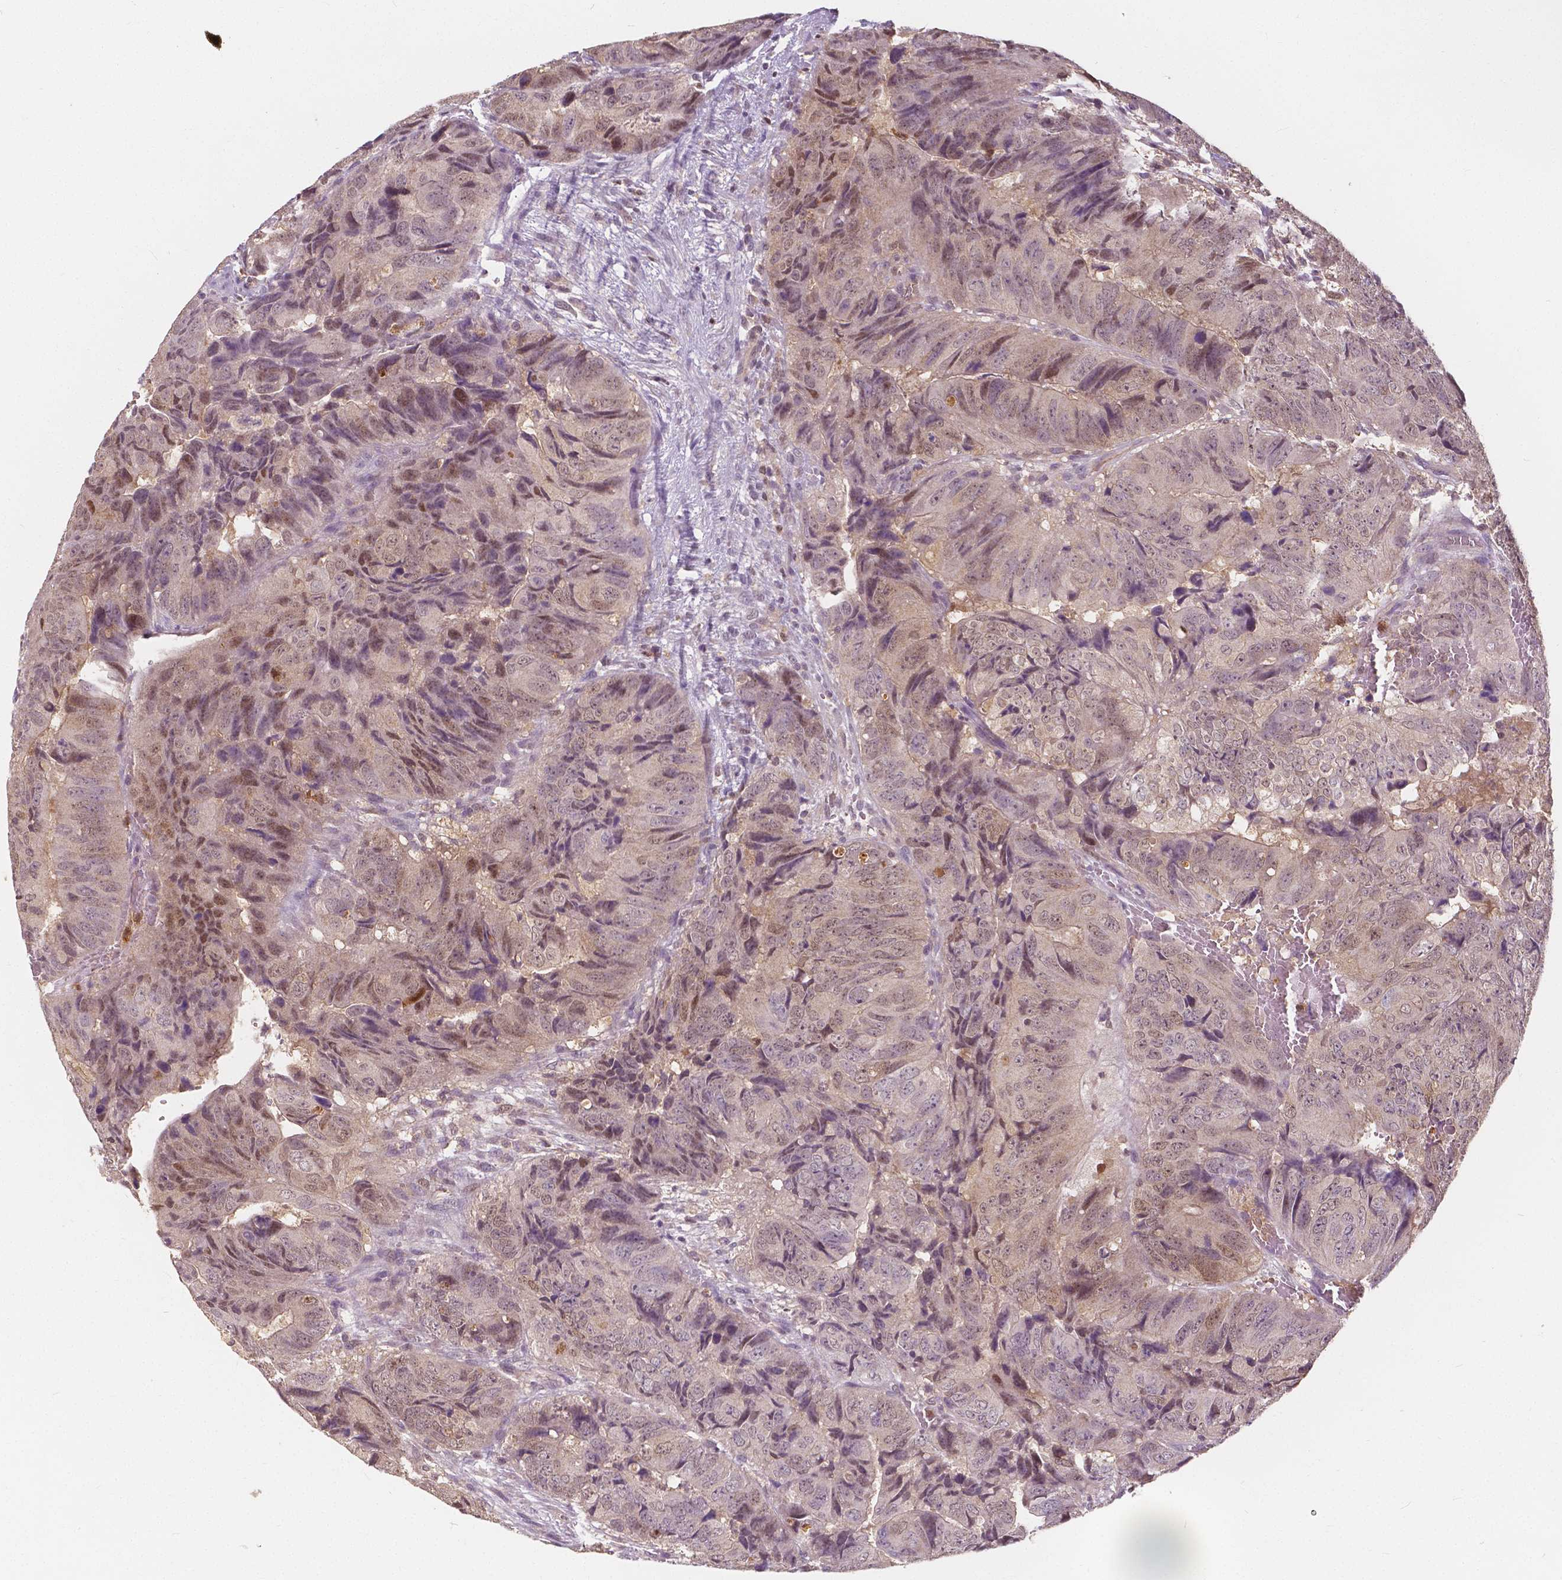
{"staining": {"intensity": "moderate", "quantity": "<25%", "location": "nuclear"}, "tissue": "colorectal cancer", "cell_type": "Tumor cells", "image_type": "cancer", "snomed": [{"axis": "morphology", "description": "Adenocarcinoma, NOS"}, {"axis": "topography", "description": "Colon"}], "caption": "Protein staining of adenocarcinoma (colorectal) tissue displays moderate nuclear staining in about <25% of tumor cells. (DAB (3,3'-diaminobenzidine) IHC, brown staining for protein, blue staining for nuclei).", "gene": "NAPRT", "patient": {"sex": "male", "age": 79}}